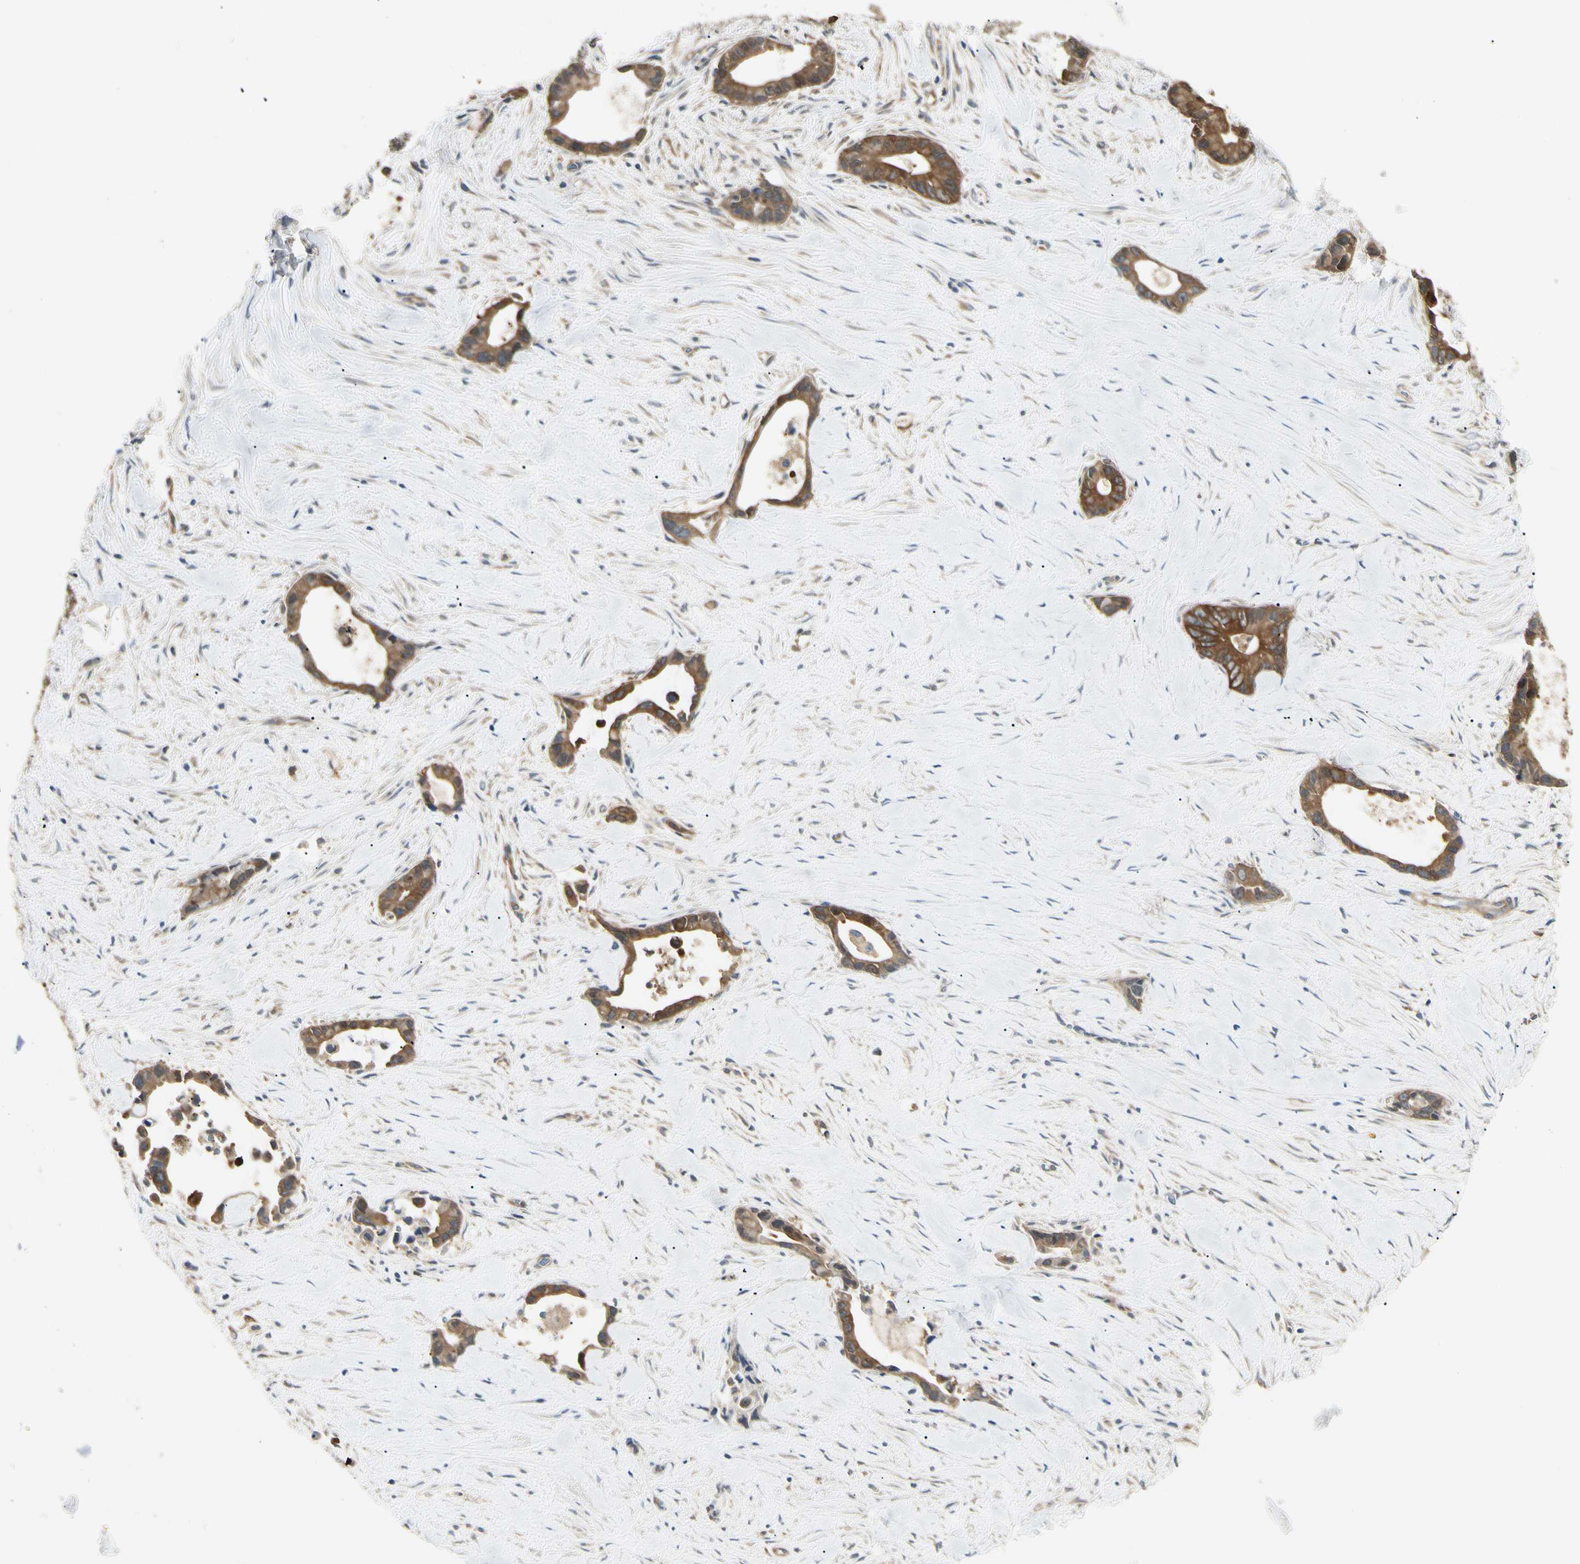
{"staining": {"intensity": "strong", "quantity": ">75%", "location": "cytoplasmic/membranous"}, "tissue": "liver cancer", "cell_type": "Tumor cells", "image_type": "cancer", "snomed": [{"axis": "morphology", "description": "Cholangiocarcinoma"}, {"axis": "topography", "description": "Liver"}], "caption": "DAB (3,3'-diaminobenzidine) immunohistochemical staining of cholangiocarcinoma (liver) exhibits strong cytoplasmic/membranous protein positivity in approximately >75% of tumor cells. (brown staining indicates protein expression, while blue staining denotes nuclei).", "gene": "NME1-NME2", "patient": {"sex": "female", "age": 55}}